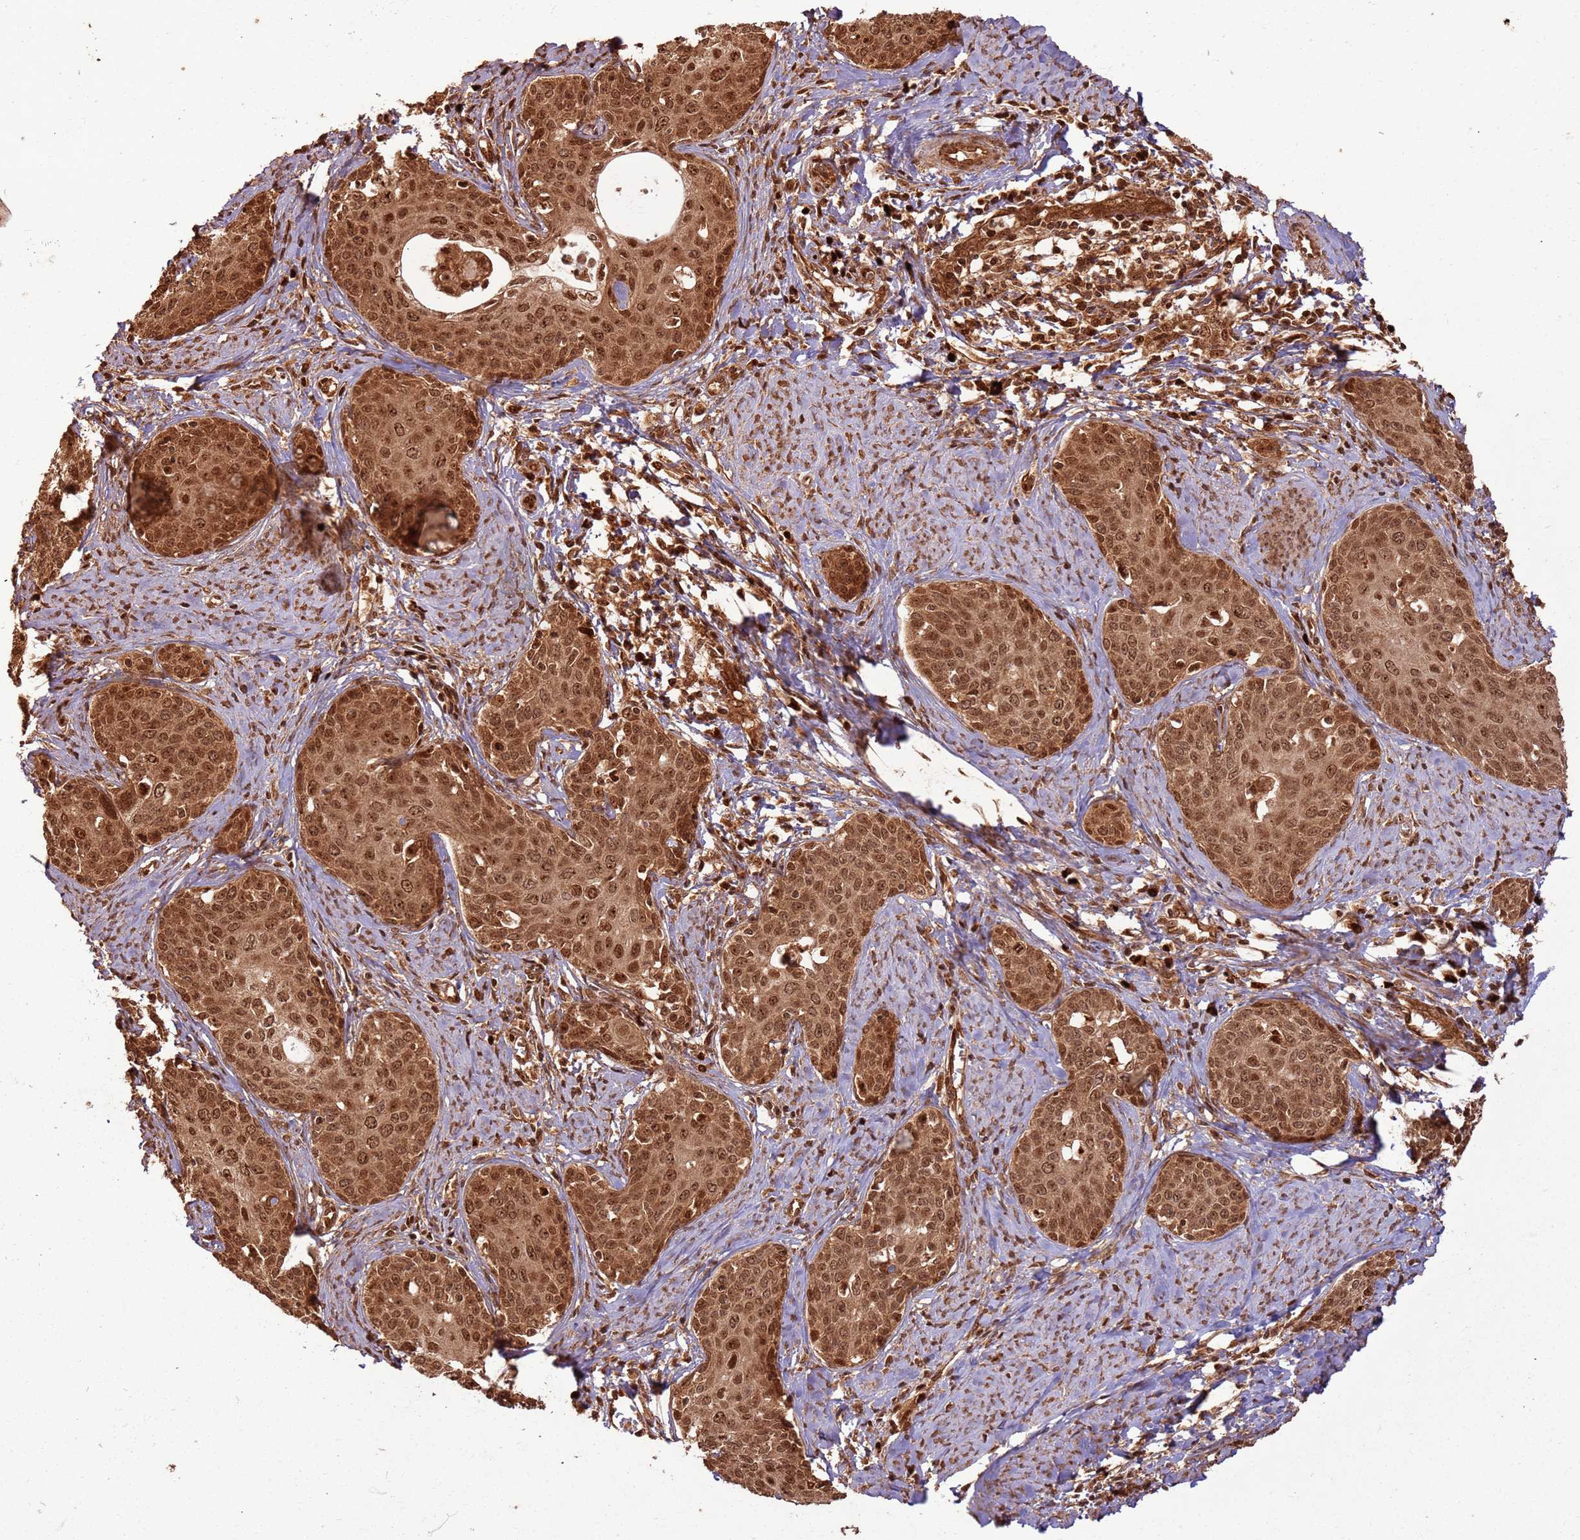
{"staining": {"intensity": "strong", "quantity": ">75%", "location": "cytoplasmic/membranous,nuclear"}, "tissue": "cervical cancer", "cell_type": "Tumor cells", "image_type": "cancer", "snomed": [{"axis": "morphology", "description": "Squamous cell carcinoma, NOS"}, {"axis": "topography", "description": "Cervix"}], "caption": "Approximately >75% of tumor cells in cervical cancer (squamous cell carcinoma) exhibit strong cytoplasmic/membranous and nuclear protein positivity as visualized by brown immunohistochemical staining.", "gene": "TBC1D13", "patient": {"sex": "female", "age": 52}}